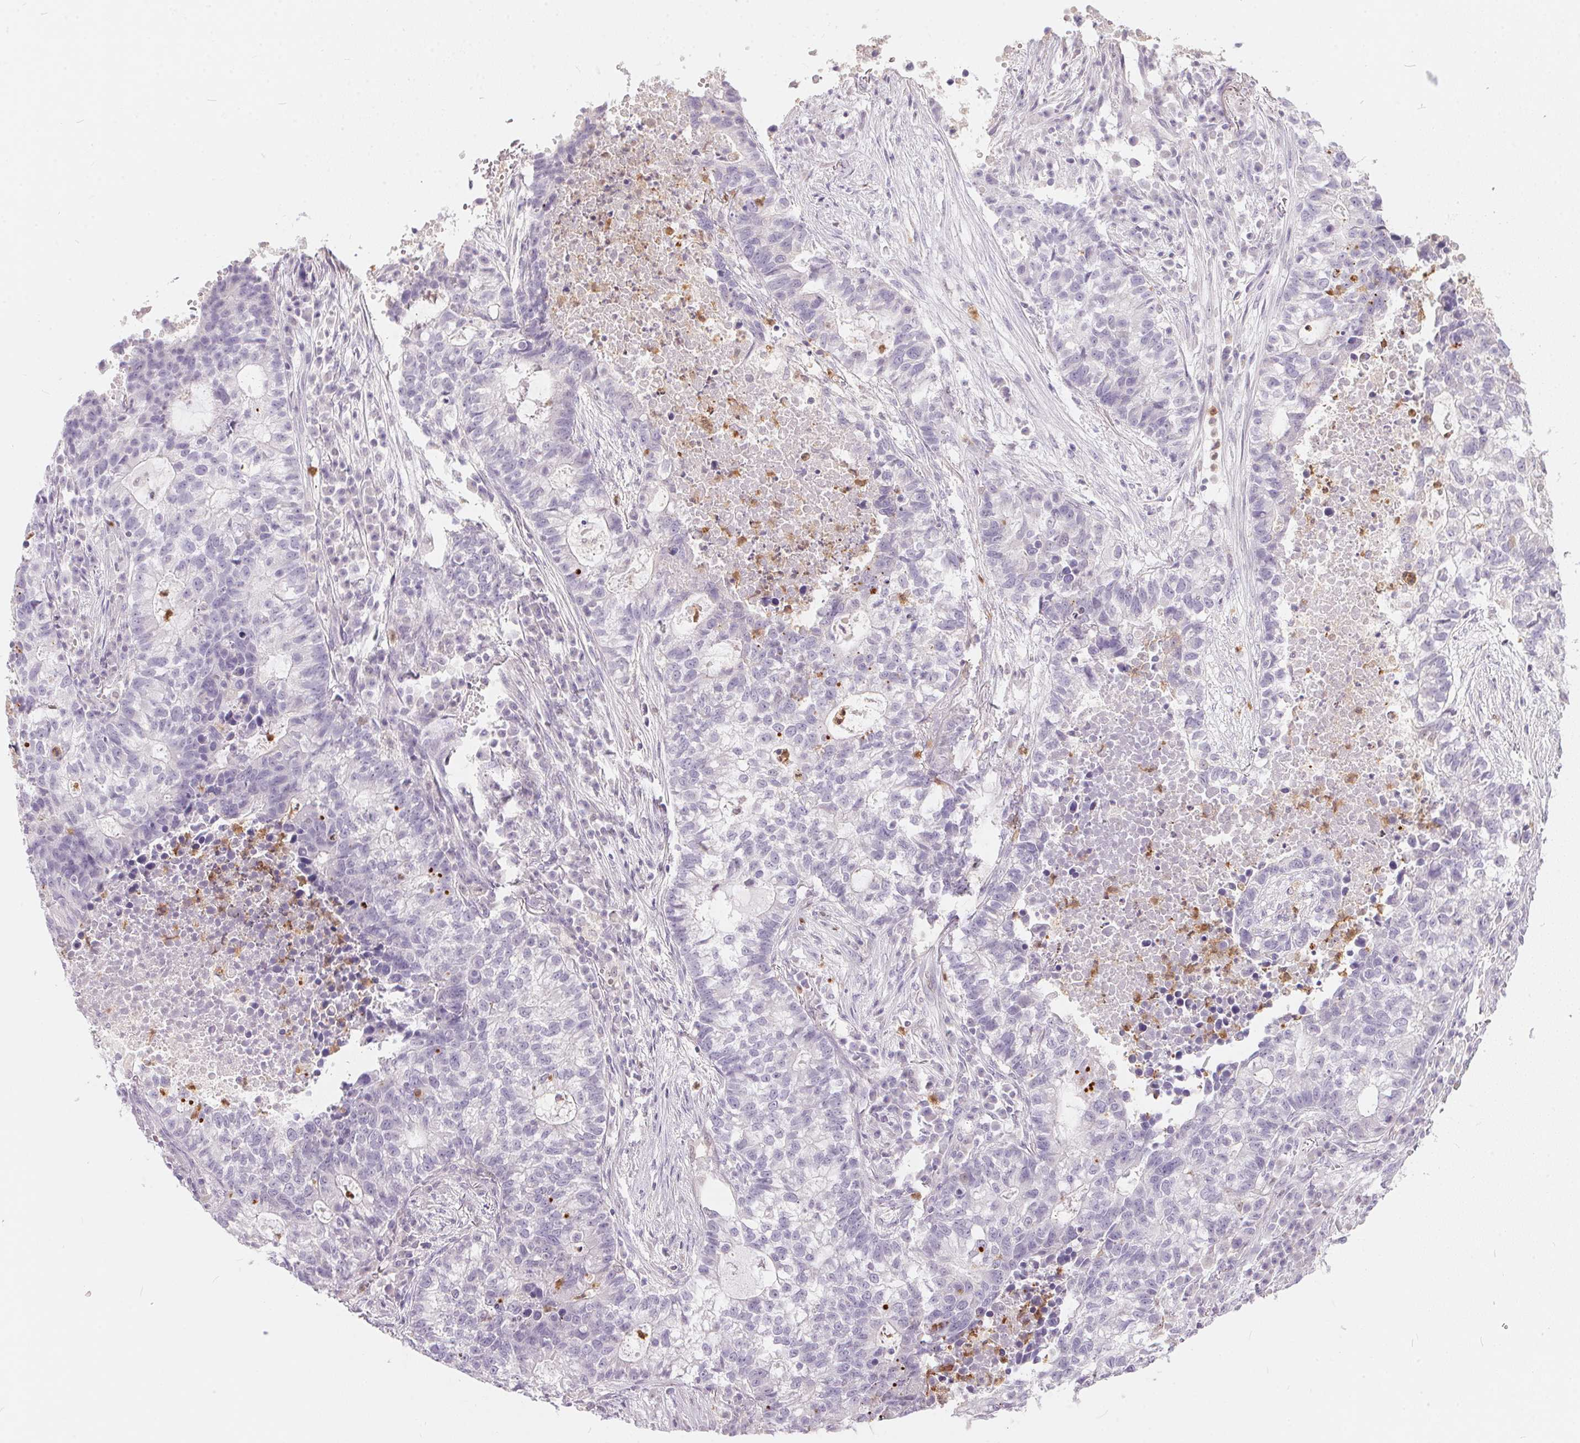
{"staining": {"intensity": "negative", "quantity": "none", "location": "none"}, "tissue": "lung cancer", "cell_type": "Tumor cells", "image_type": "cancer", "snomed": [{"axis": "morphology", "description": "Adenocarcinoma, NOS"}, {"axis": "topography", "description": "Lung"}], "caption": "An image of human lung adenocarcinoma is negative for staining in tumor cells. (DAB (3,3'-diaminobenzidine) immunohistochemistry (IHC), high magnification).", "gene": "SERPINB1", "patient": {"sex": "male", "age": 57}}